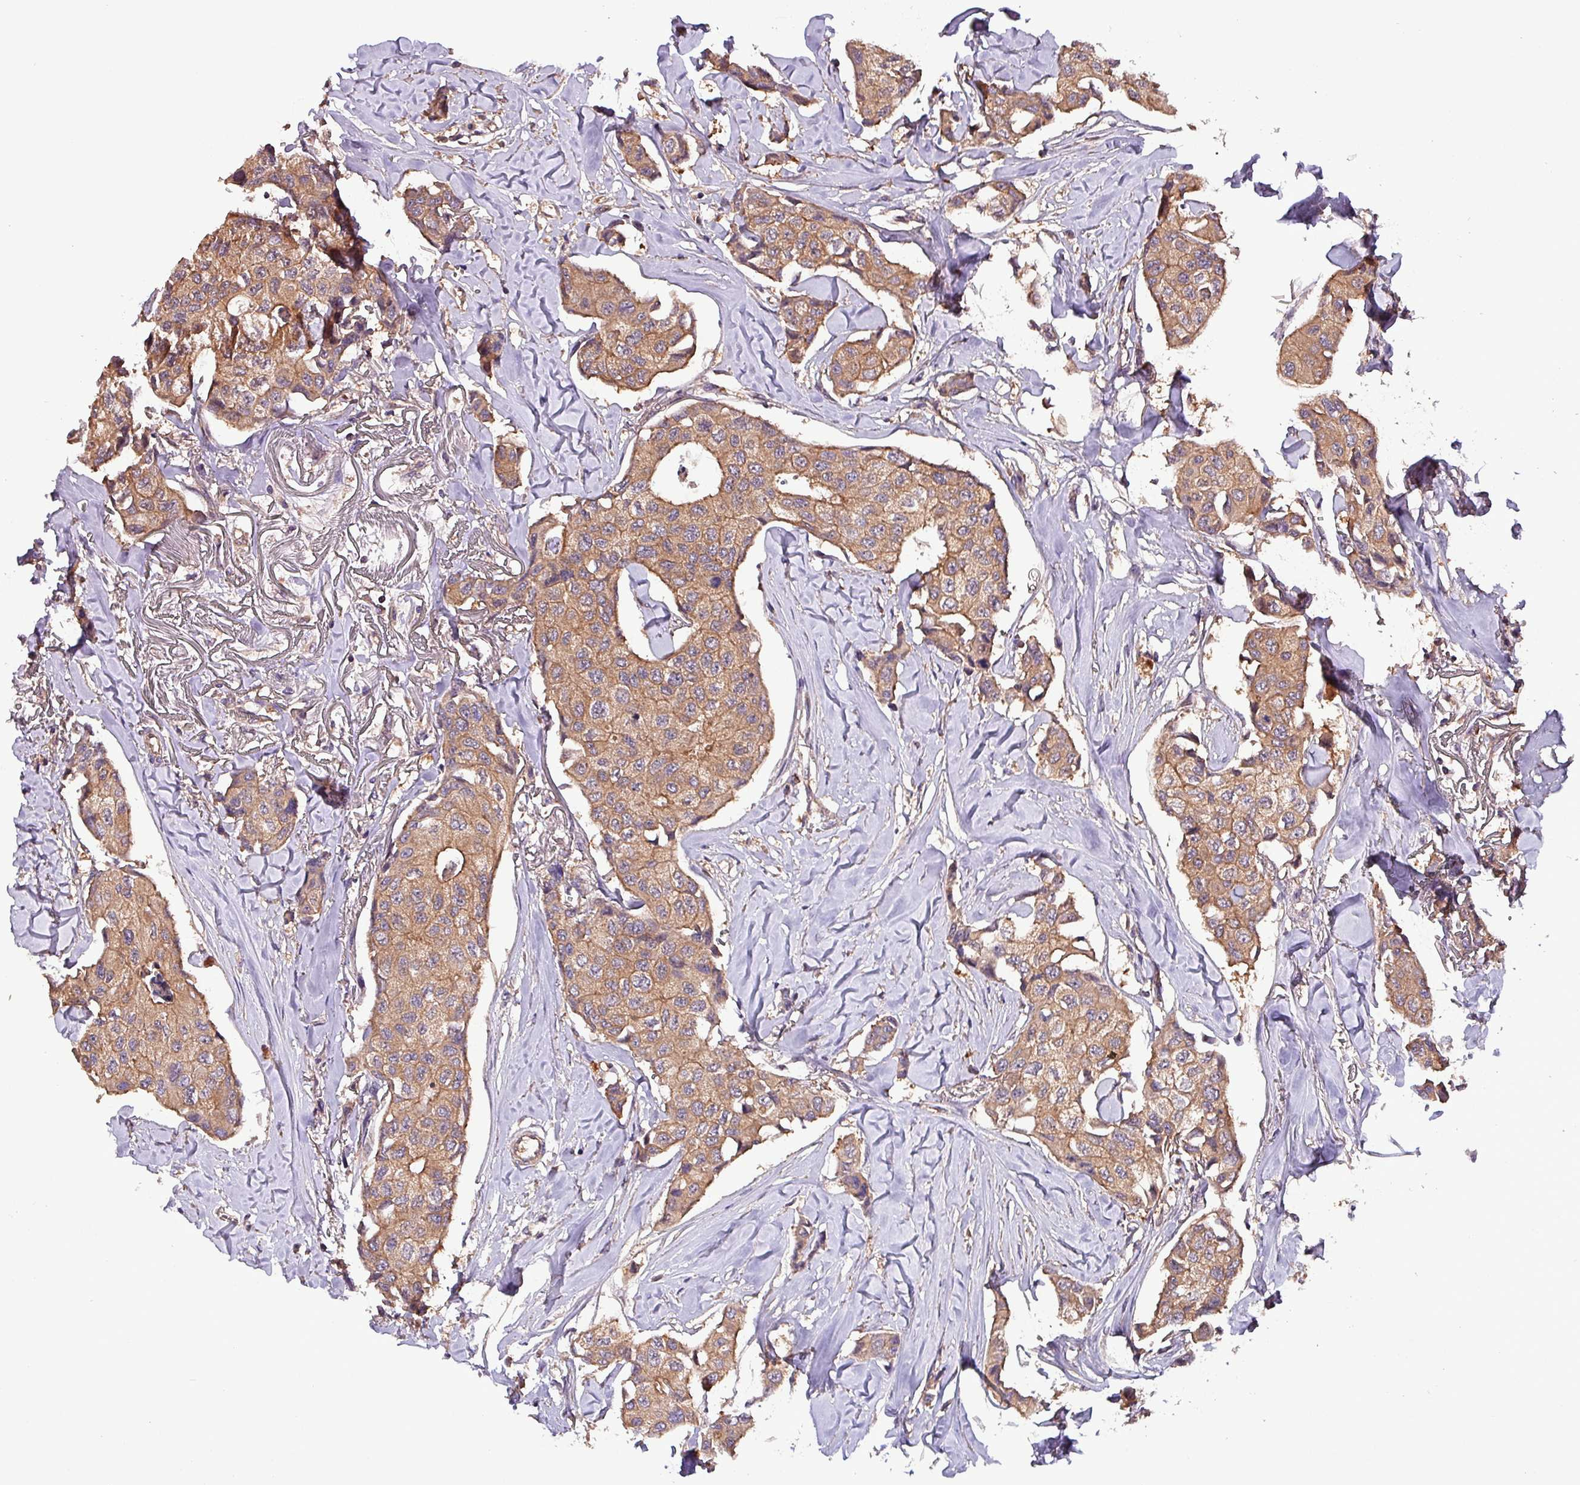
{"staining": {"intensity": "moderate", "quantity": ">75%", "location": "cytoplasmic/membranous"}, "tissue": "breast cancer", "cell_type": "Tumor cells", "image_type": "cancer", "snomed": [{"axis": "morphology", "description": "Duct carcinoma"}, {"axis": "topography", "description": "Breast"}], "caption": "Breast cancer (invasive ductal carcinoma) stained with a protein marker shows moderate staining in tumor cells.", "gene": "PAFAH1B2", "patient": {"sex": "female", "age": 80}}